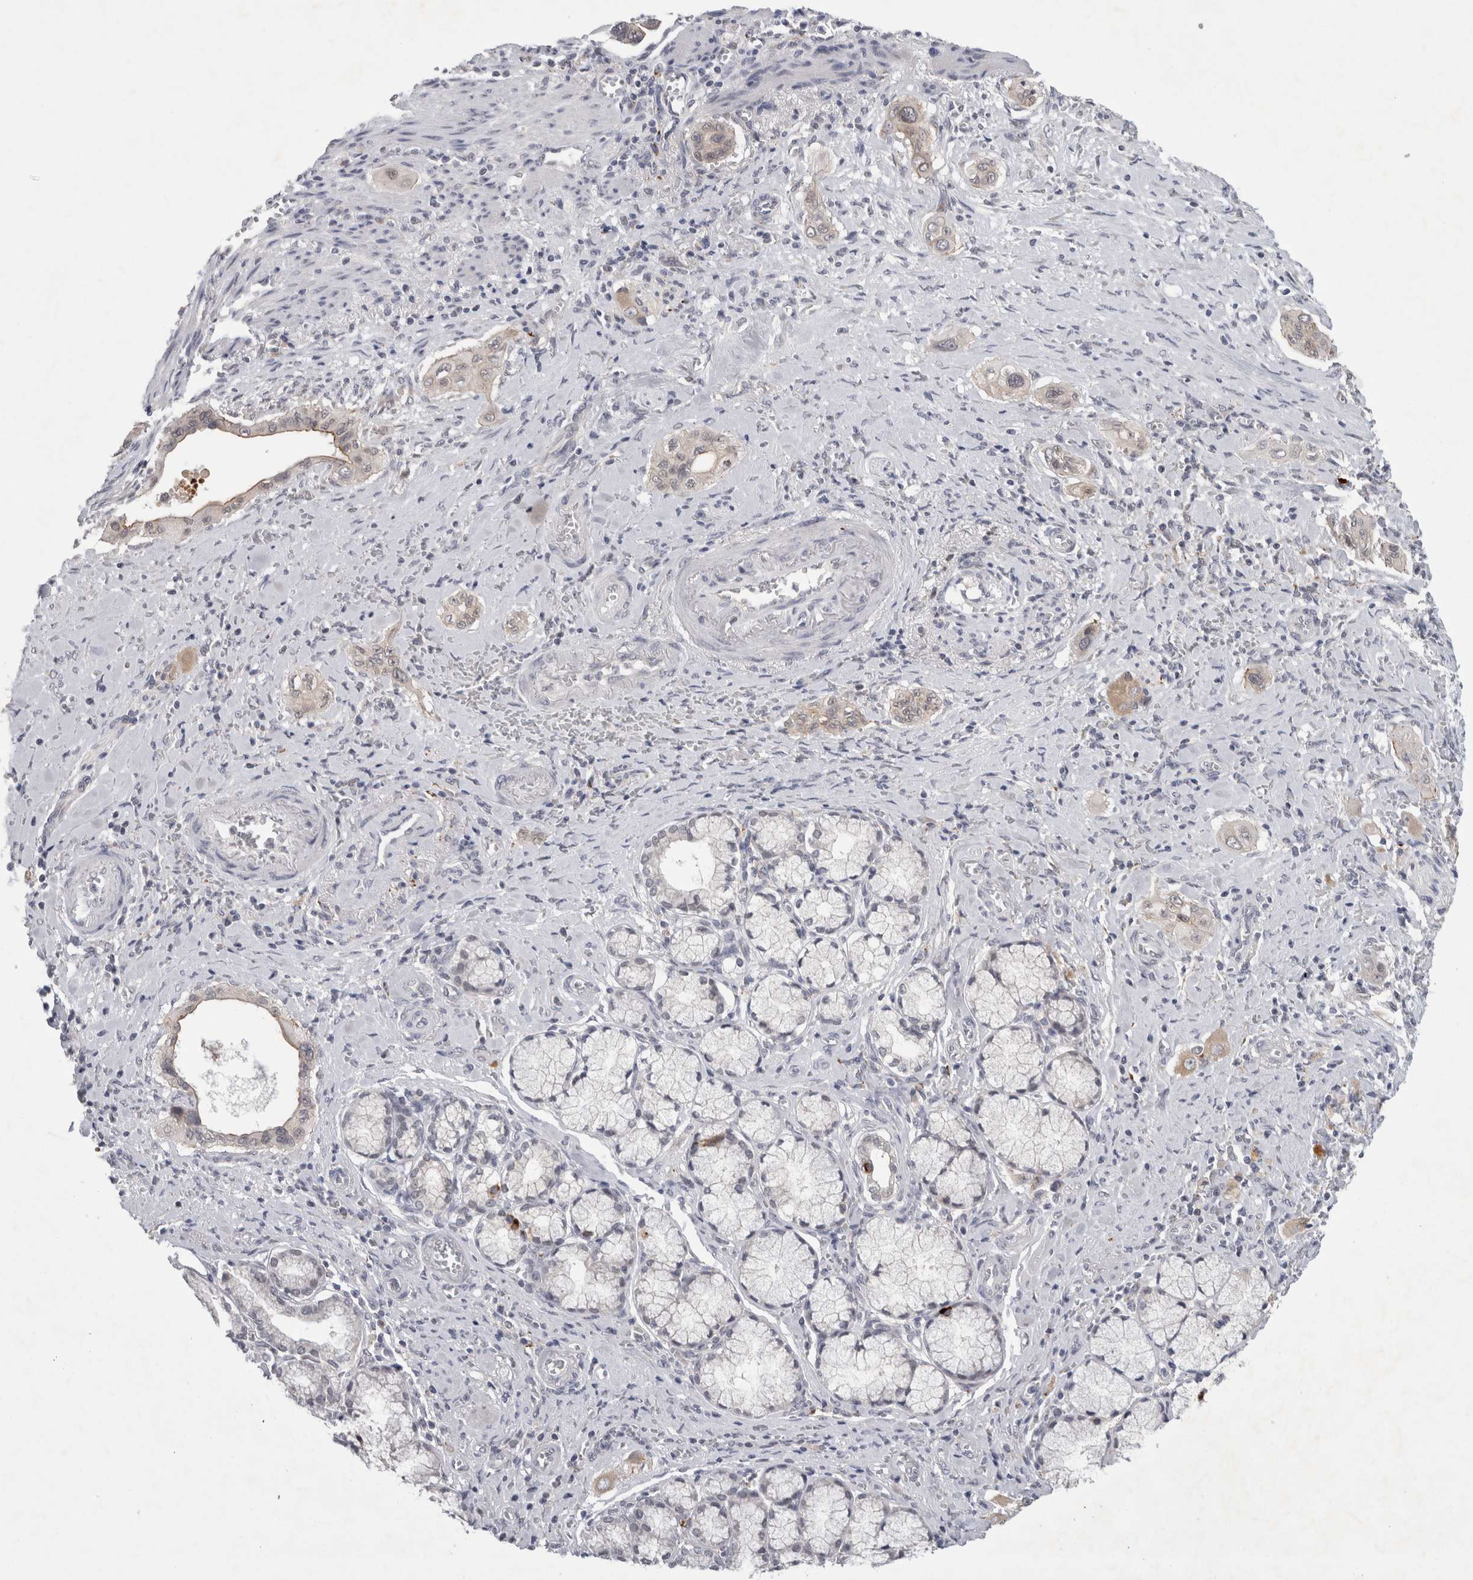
{"staining": {"intensity": "weak", "quantity": "<25%", "location": "cytoplasmic/membranous"}, "tissue": "pancreatic cancer", "cell_type": "Tumor cells", "image_type": "cancer", "snomed": [{"axis": "morphology", "description": "Adenocarcinoma, NOS"}, {"axis": "topography", "description": "Pancreas"}], "caption": "Tumor cells show no significant protein expression in adenocarcinoma (pancreatic).", "gene": "NIPA1", "patient": {"sex": "male", "age": 77}}